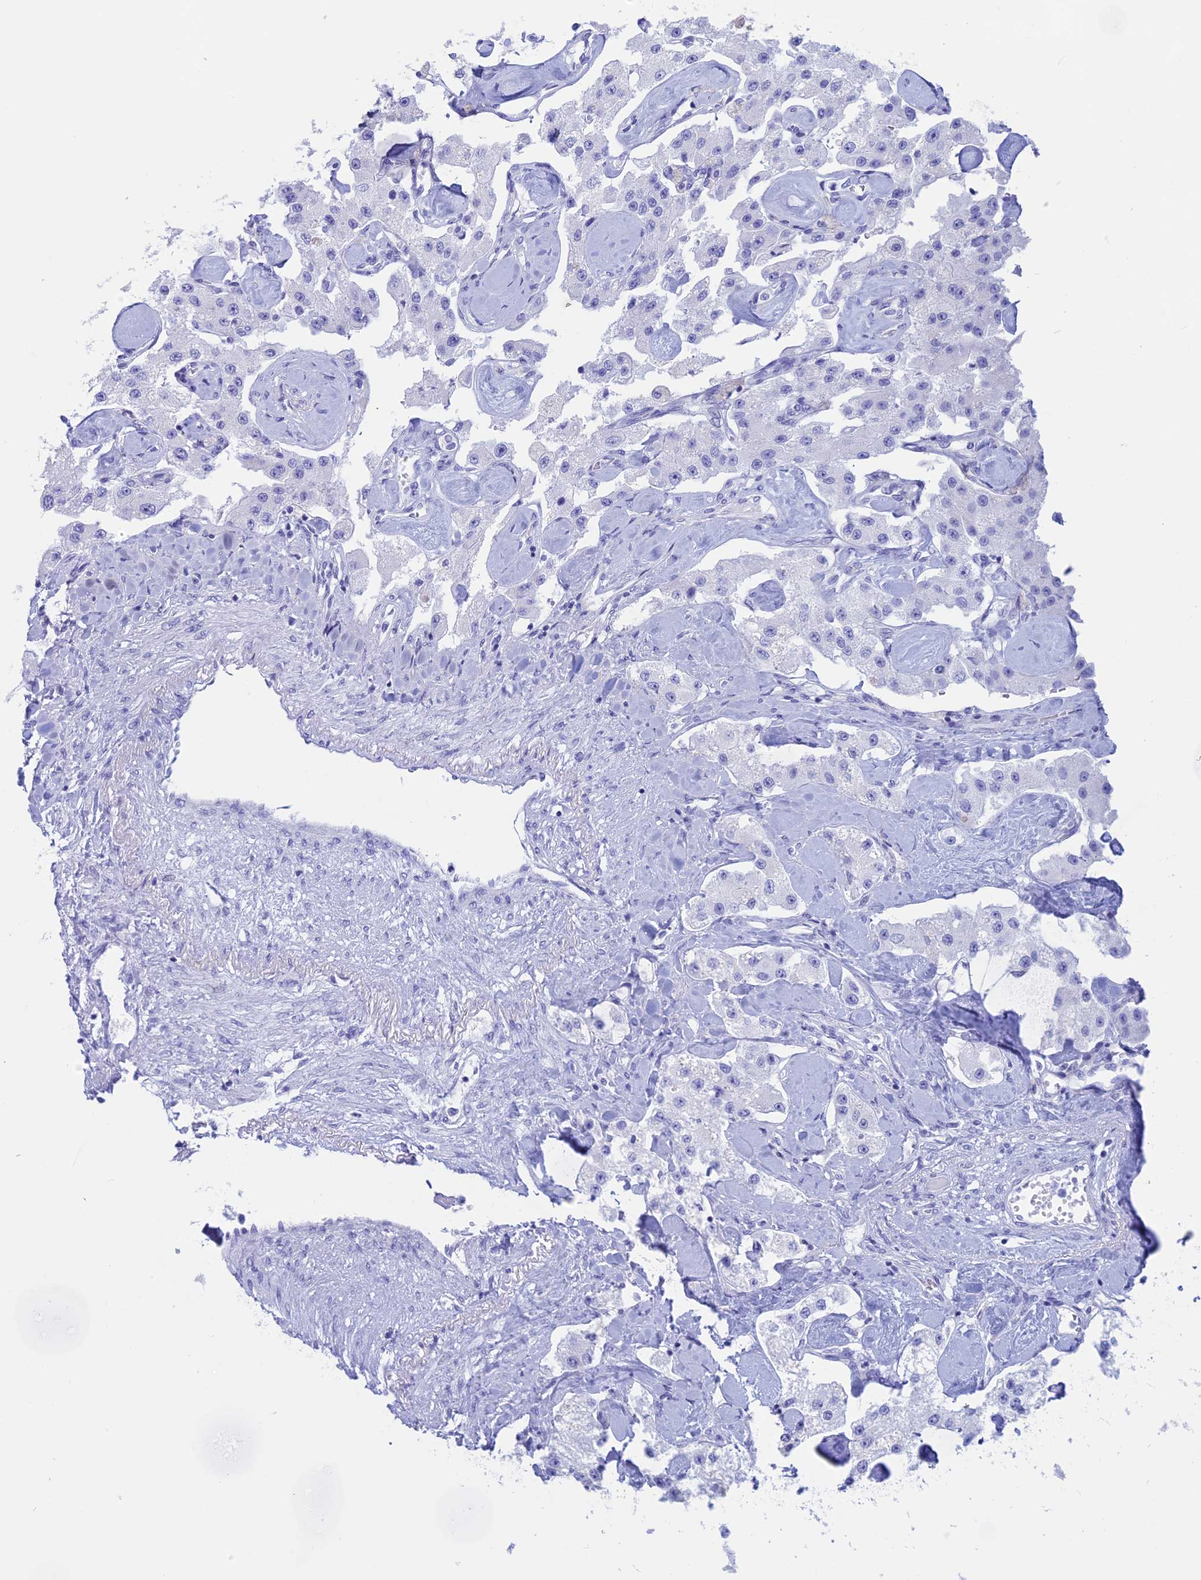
{"staining": {"intensity": "negative", "quantity": "none", "location": "none"}, "tissue": "carcinoid", "cell_type": "Tumor cells", "image_type": "cancer", "snomed": [{"axis": "morphology", "description": "Carcinoid, malignant, NOS"}, {"axis": "topography", "description": "Pancreas"}], "caption": "IHC histopathology image of malignant carcinoid stained for a protein (brown), which shows no expression in tumor cells.", "gene": "RP1", "patient": {"sex": "male", "age": 41}}